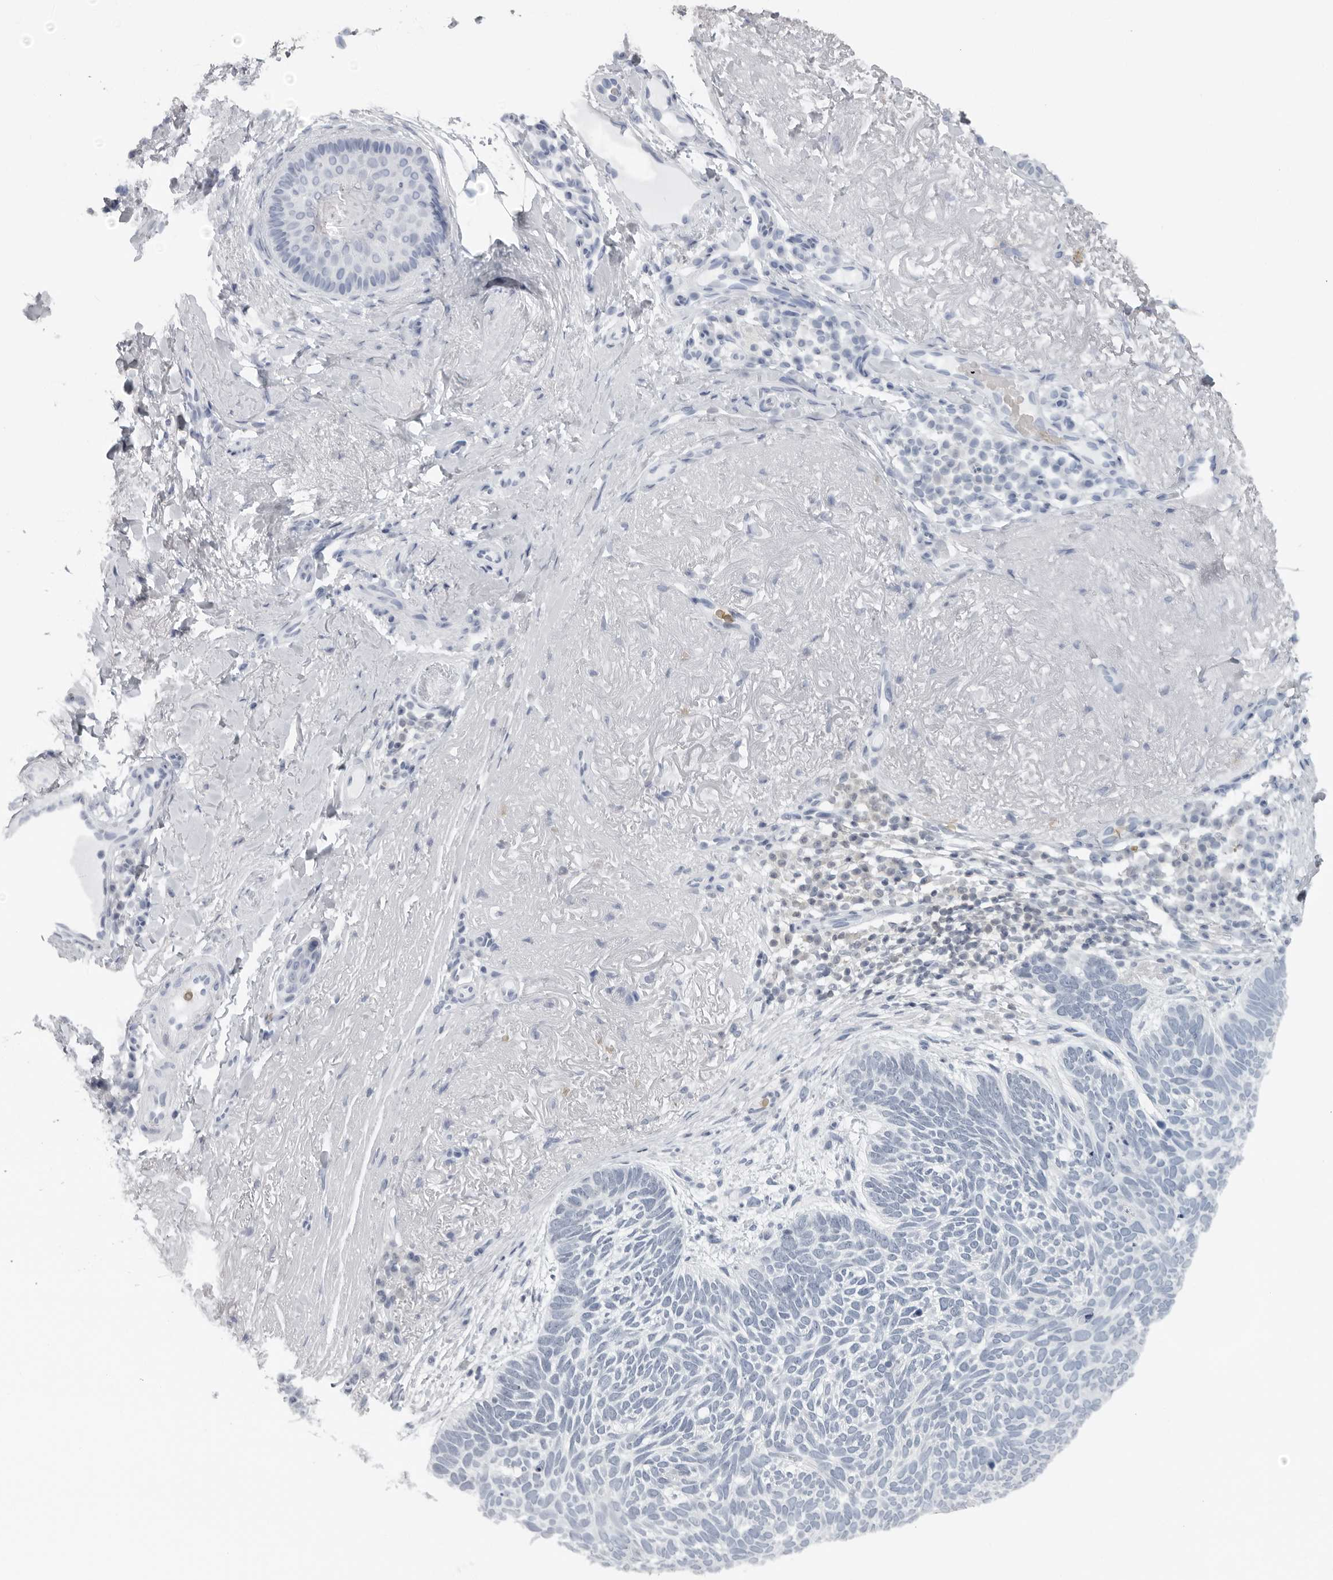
{"staining": {"intensity": "negative", "quantity": "none", "location": "none"}, "tissue": "skin cancer", "cell_type": "Tumor cells", "image_type": "cancer", "snomed": [{"axis": "morphology", "description": "Basal cell carcinoma"}, {"axis": "topography", "description": "Skin"}], "caption": "IHC of skin cancer reveals no staining in tumor cells.", "gene": "EPB41", "patient": {"sex": "female", "age": 85}}